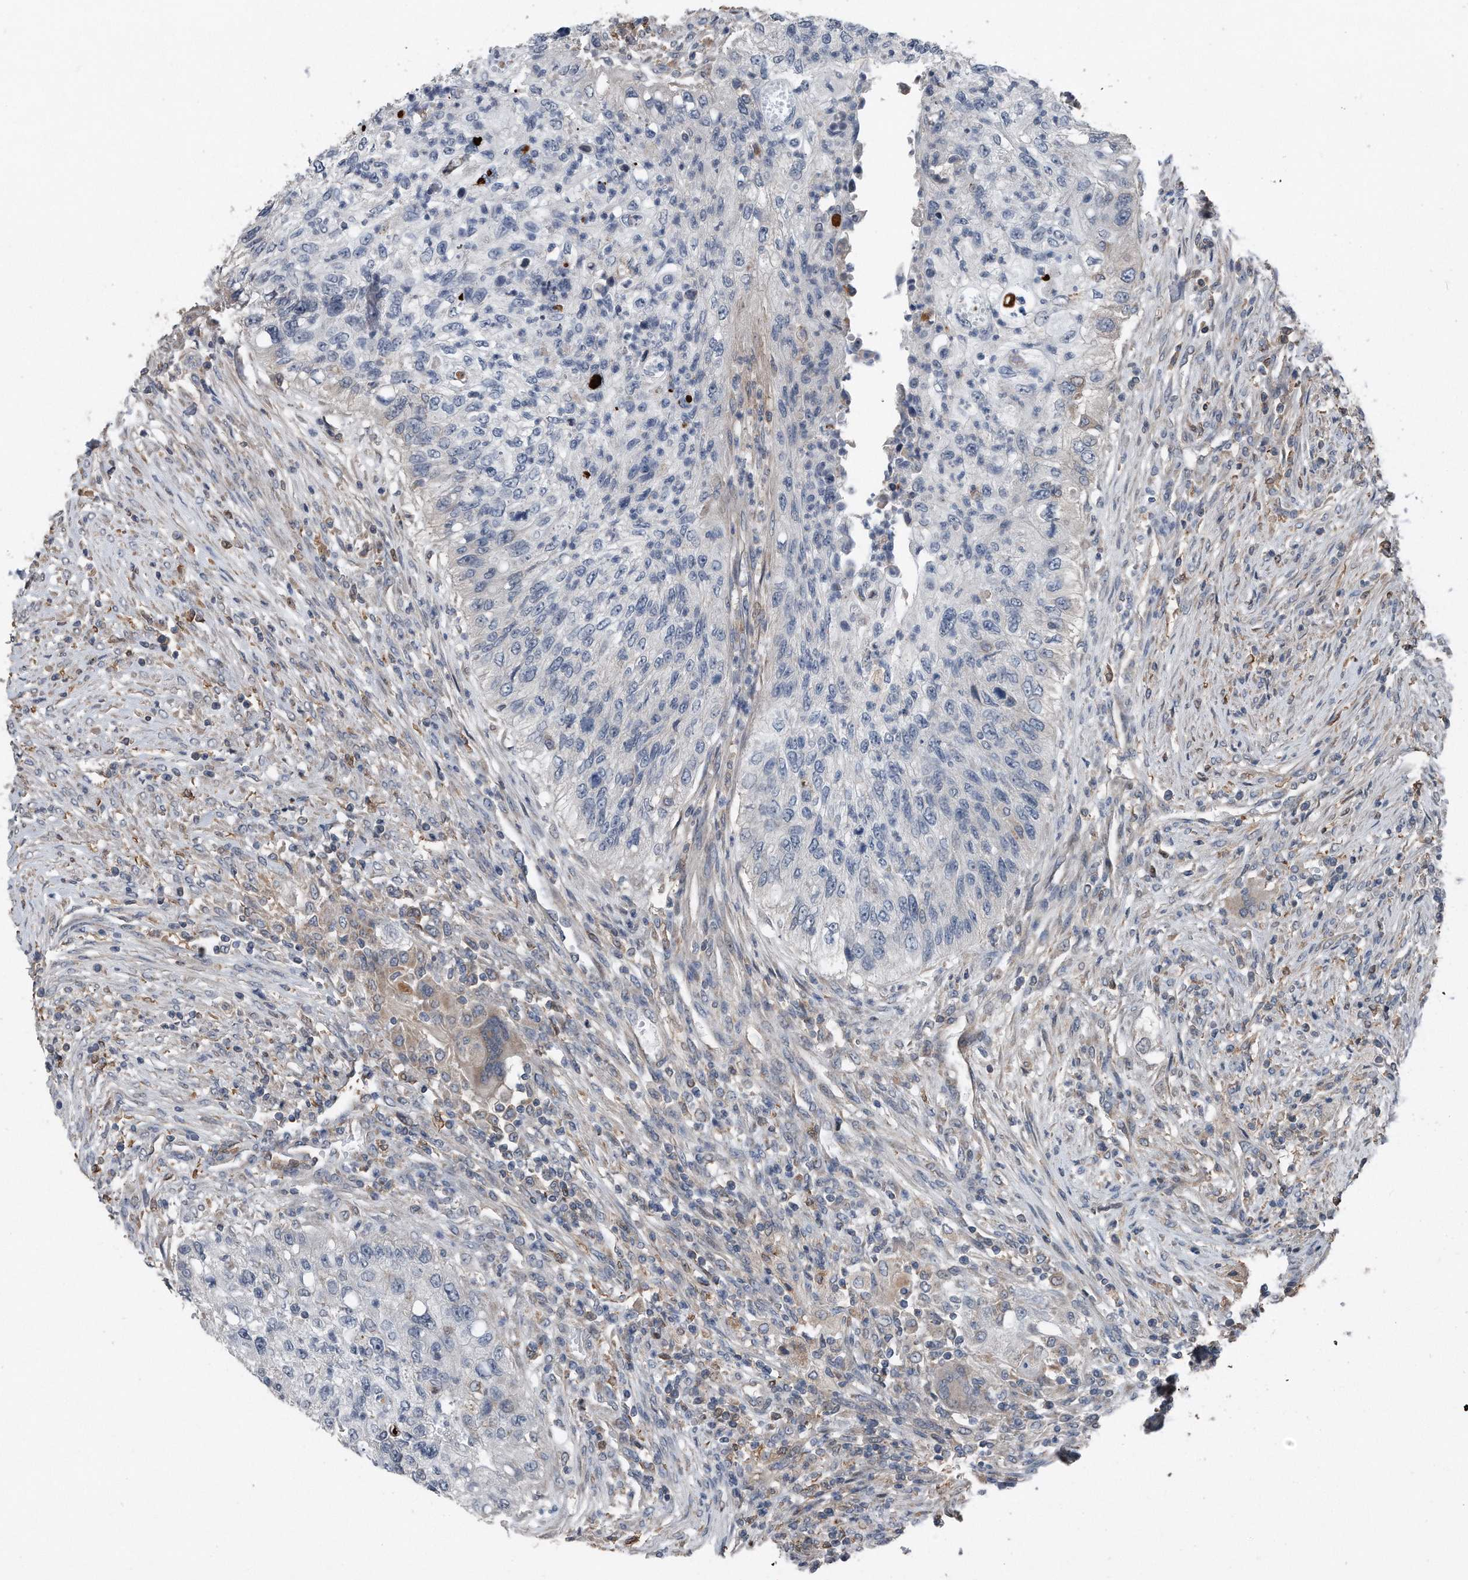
{"staining": {"intensity": "negative", "quantity": "none", "location": "none"}, "tissue": "urothelial cancer", "cell_type": "Tumor cells", "image_type": "cancer", "snomed": [{"axis": "morphology", "description": "Urothelial carcinoma, High grade"}, {"axis": "topography", "description": "Urinary bladder"}], "caption": "Tumor cells are negative for protein expression in human urothelial cancer. (DAB (3,3'-diaminobenzidine) immunohistochemistry (IHC) visualized using brightfield microscopy, high magnification).", "gene": "DST", "patient": {"sex": "female", "age": 60}}